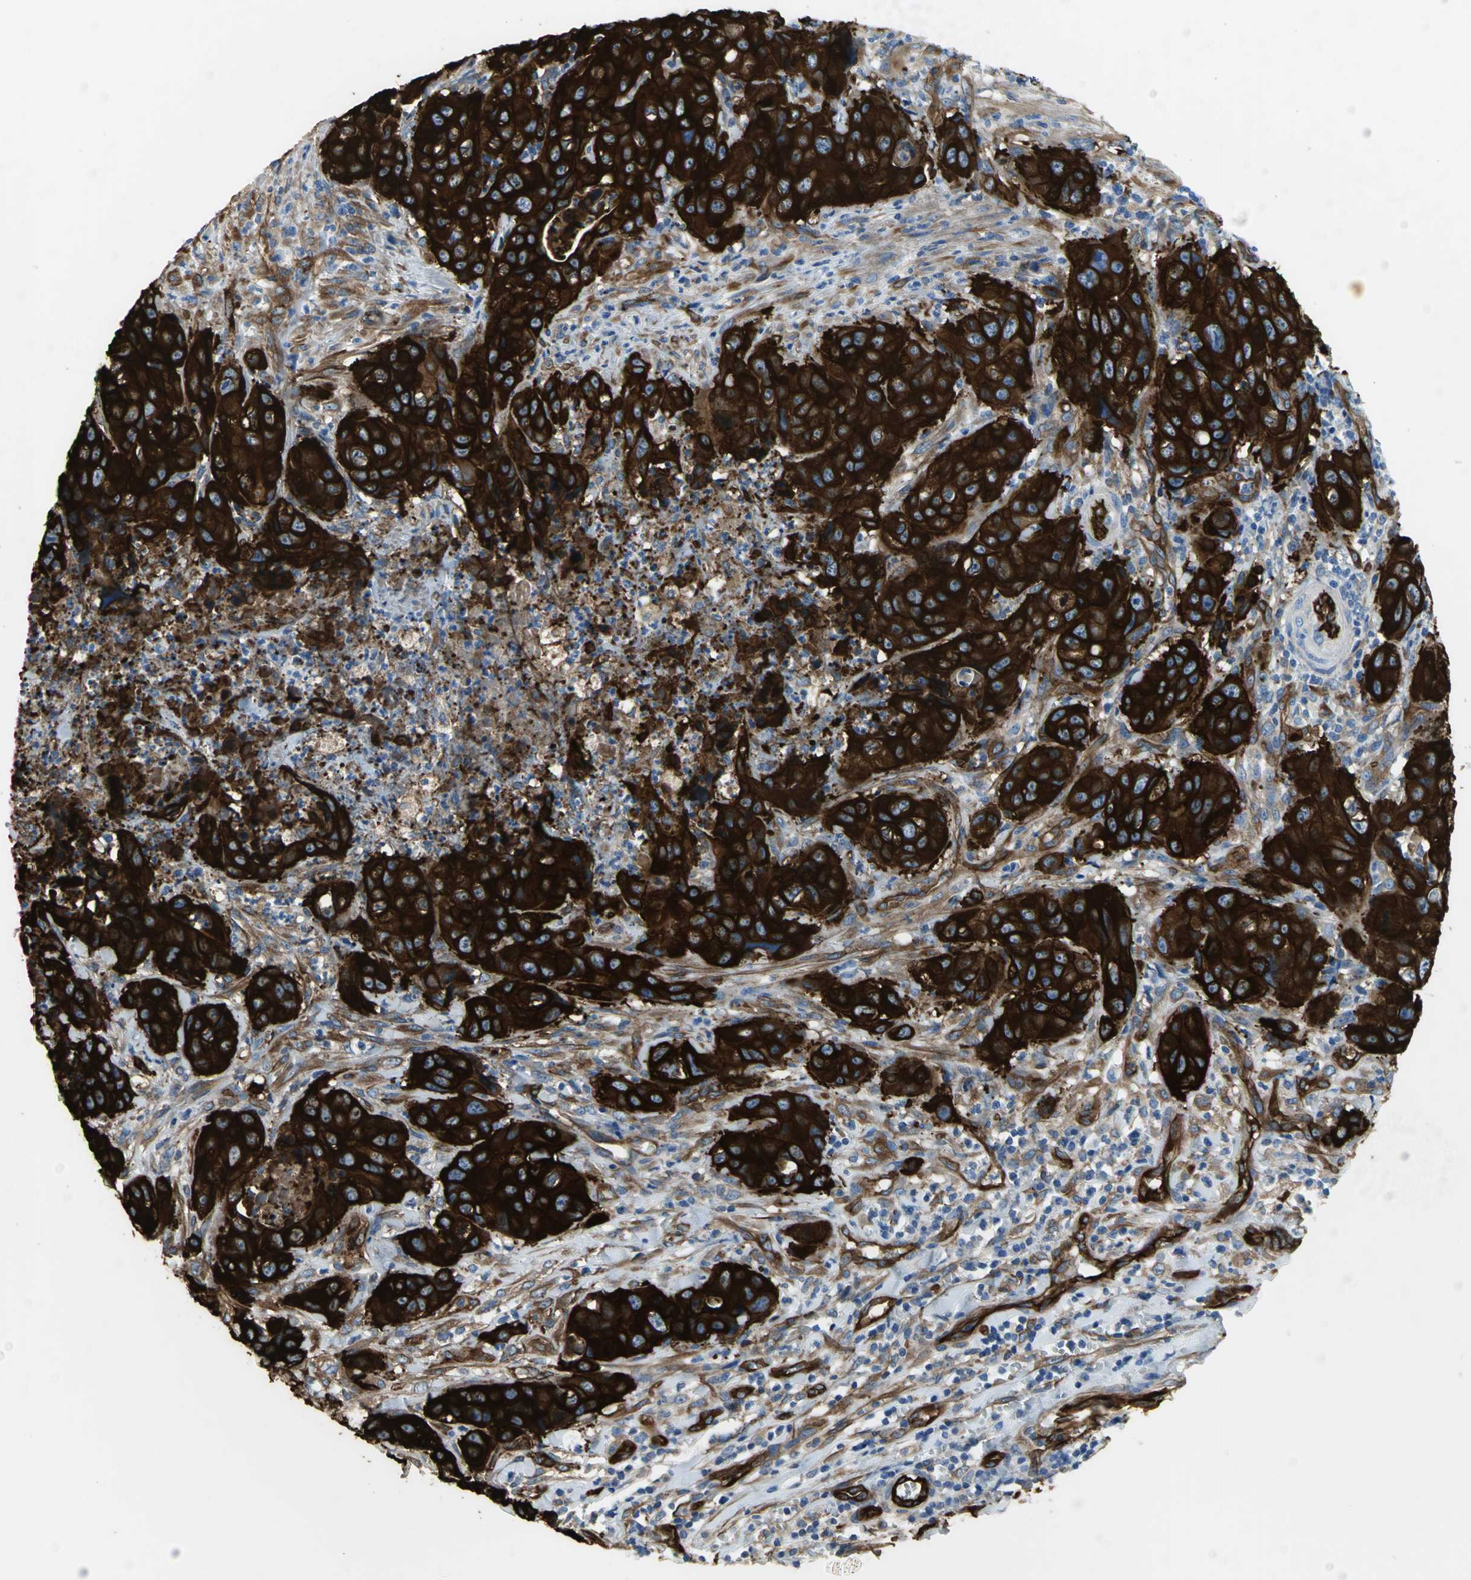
{"staining": {"intensity": "strong", "quantity": ">75%", "location": "cytoplasmic/membranous"}, "tissue": "liver cancer", "cell_type": "Tumor cells", "image_type": "cancer", "snomed": [{"axis": "morphology", "description": "Cholangiocarcinoma"}, {"axis": "topography", "description": "Liver"}], "caption": "Cholangiocarcinoma (liver) stained with DAB (3,3'-diaminobenzidine) immunohistochemistry demonstrates high levels of strong cytoplasmic/membranous positivity in approximately >75% of tumor cells.", "gene": "FLNB", "patient": {"sex": "female", "age": 61}}